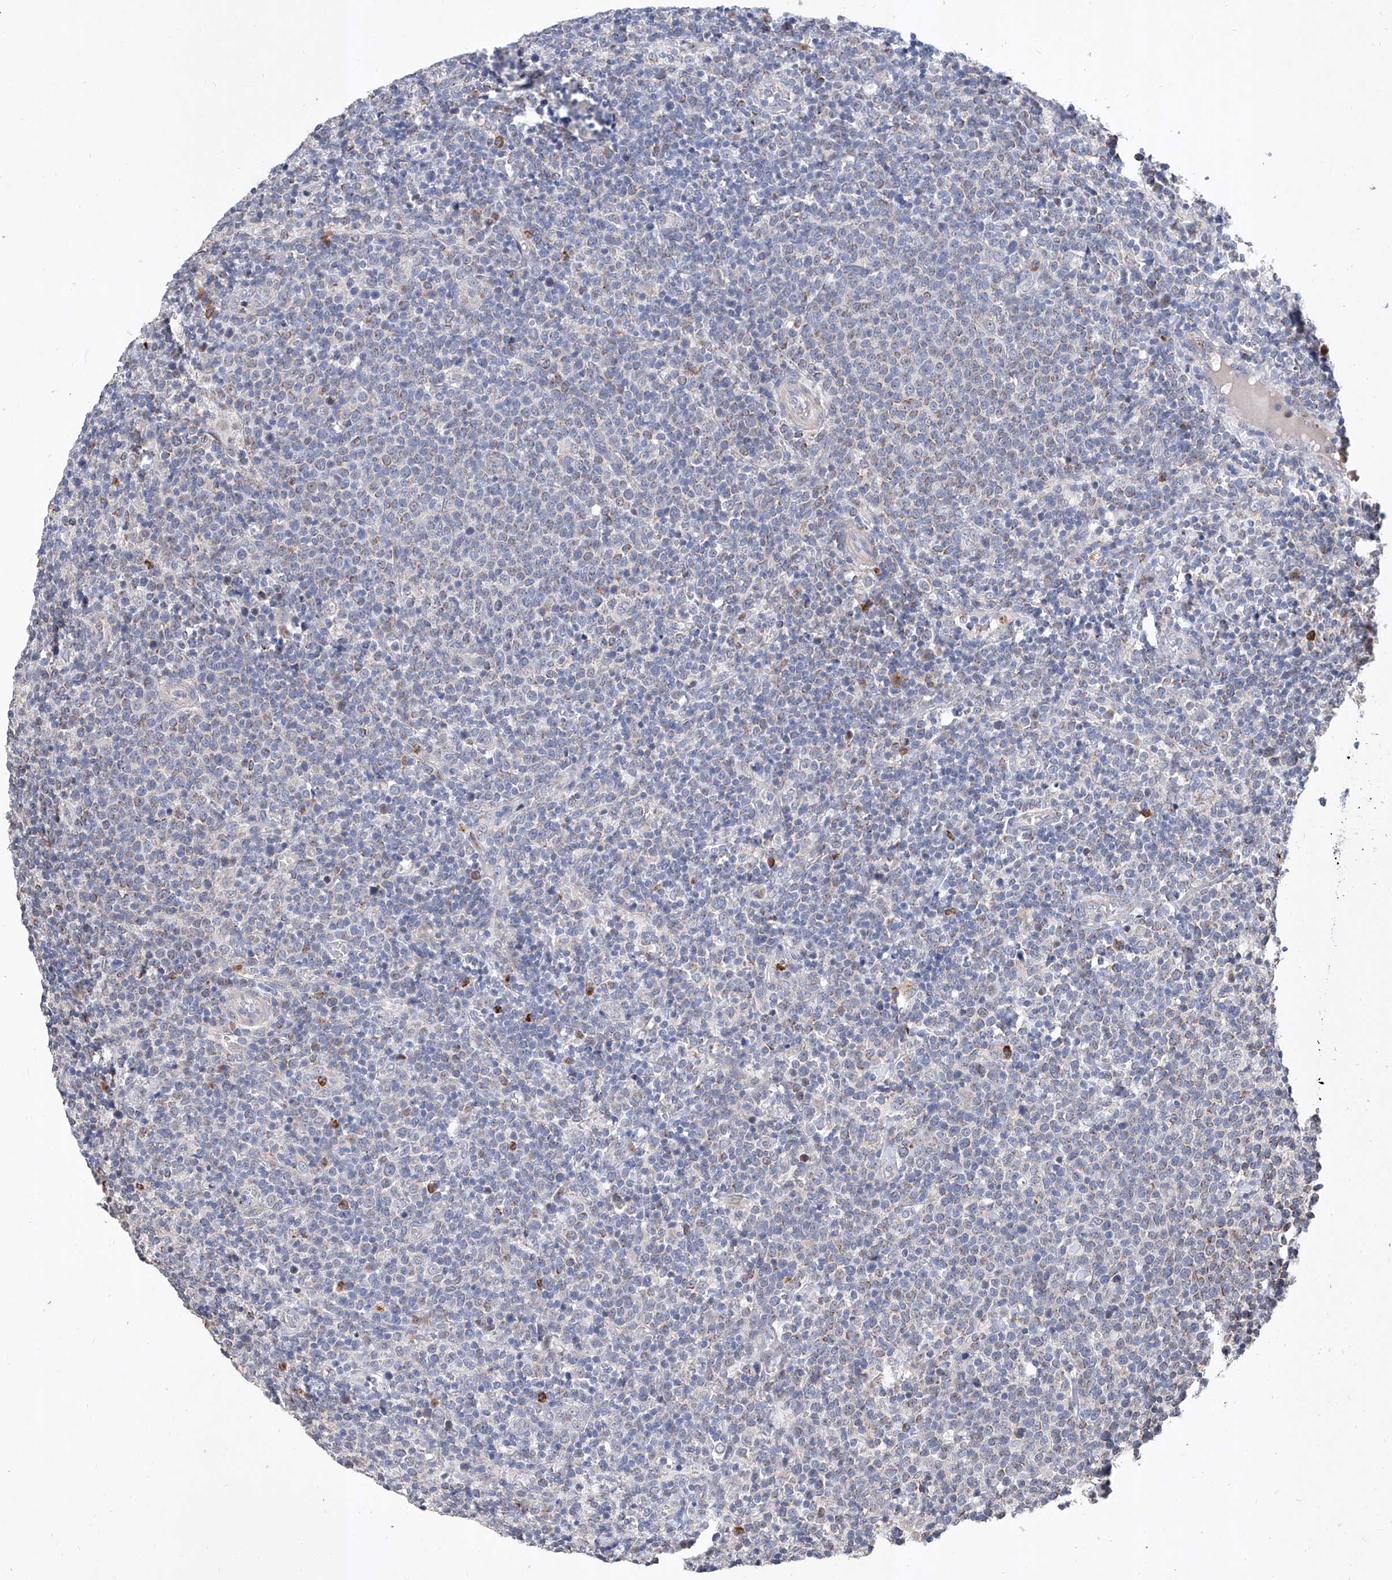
{"staining": {"intensity": "weak", "quantity": "<25%", "location": "cytoplasmic/membranous"}, "tissue": "lymphoma", "cell_type": "Tumor cells", "image_type": "cancer", "snomed": [{"axis": "morphology", "description": "Malignant lymphoma, non-Hodgkin's type, High grade"}, {"axis": "topography", "description": "Lymph node"}], "caption": "Micrograph shows no protein staining in tumor cells of lymphoma tissue.", "gene": "MFSD4B", "patient": {"sex": "male", "age": 61}}